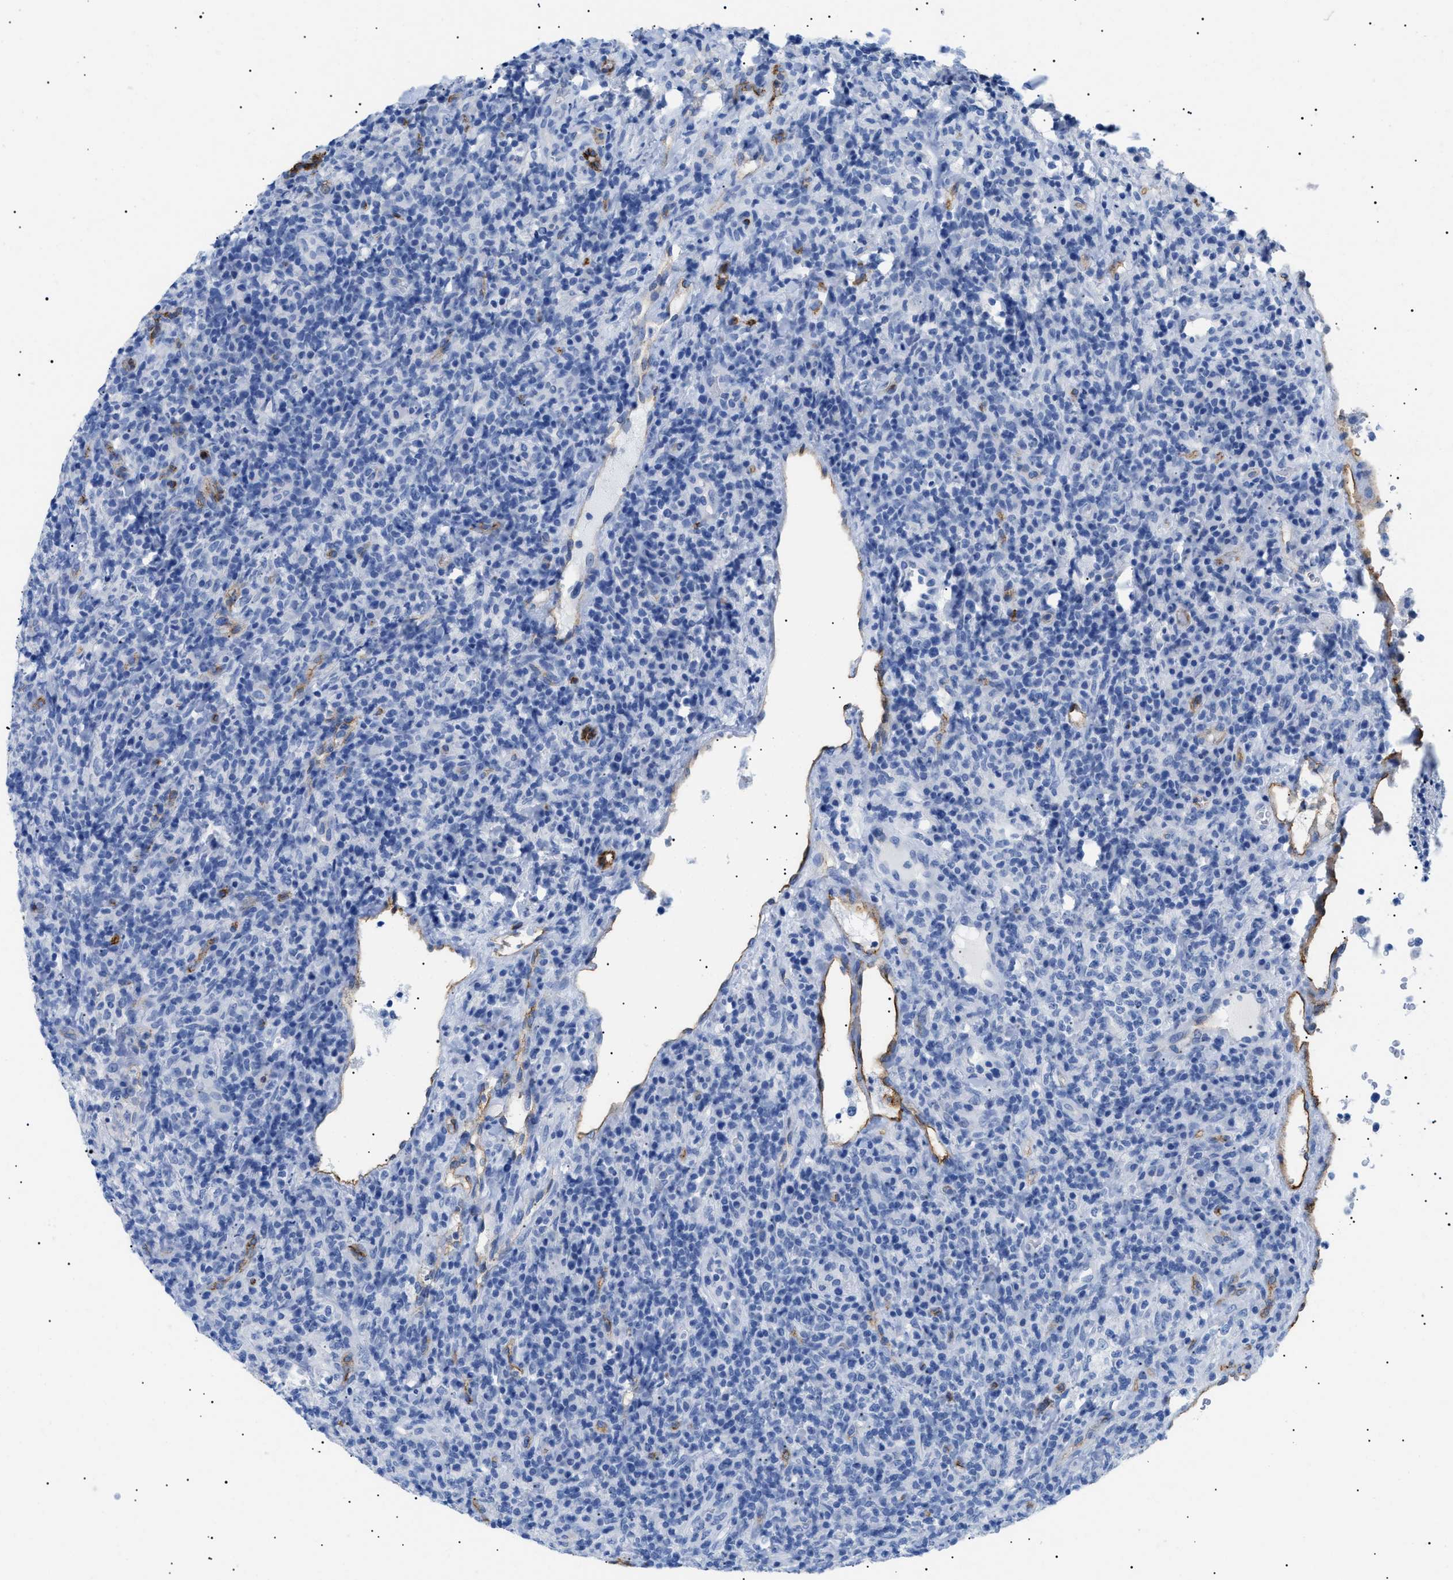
{"staining": {"intensity": "negative", "quantity": "none", "location": "none"}, "tissue": "lymphoma", "cell_type": "Tumor cells", "image_type": "cancer", "snomed": [{"axis": "morphology", "description": "Malignant lymphoma, non-Hodgkin's type, High grade"}, {"axis": "topography", "description": "Lymph node"}], "caption": "The photomicrograph demonstrates no staining of tumor cells in lymphoma.", "gene": "PODXL", "patient": {"sex": "female", "age": 76}}